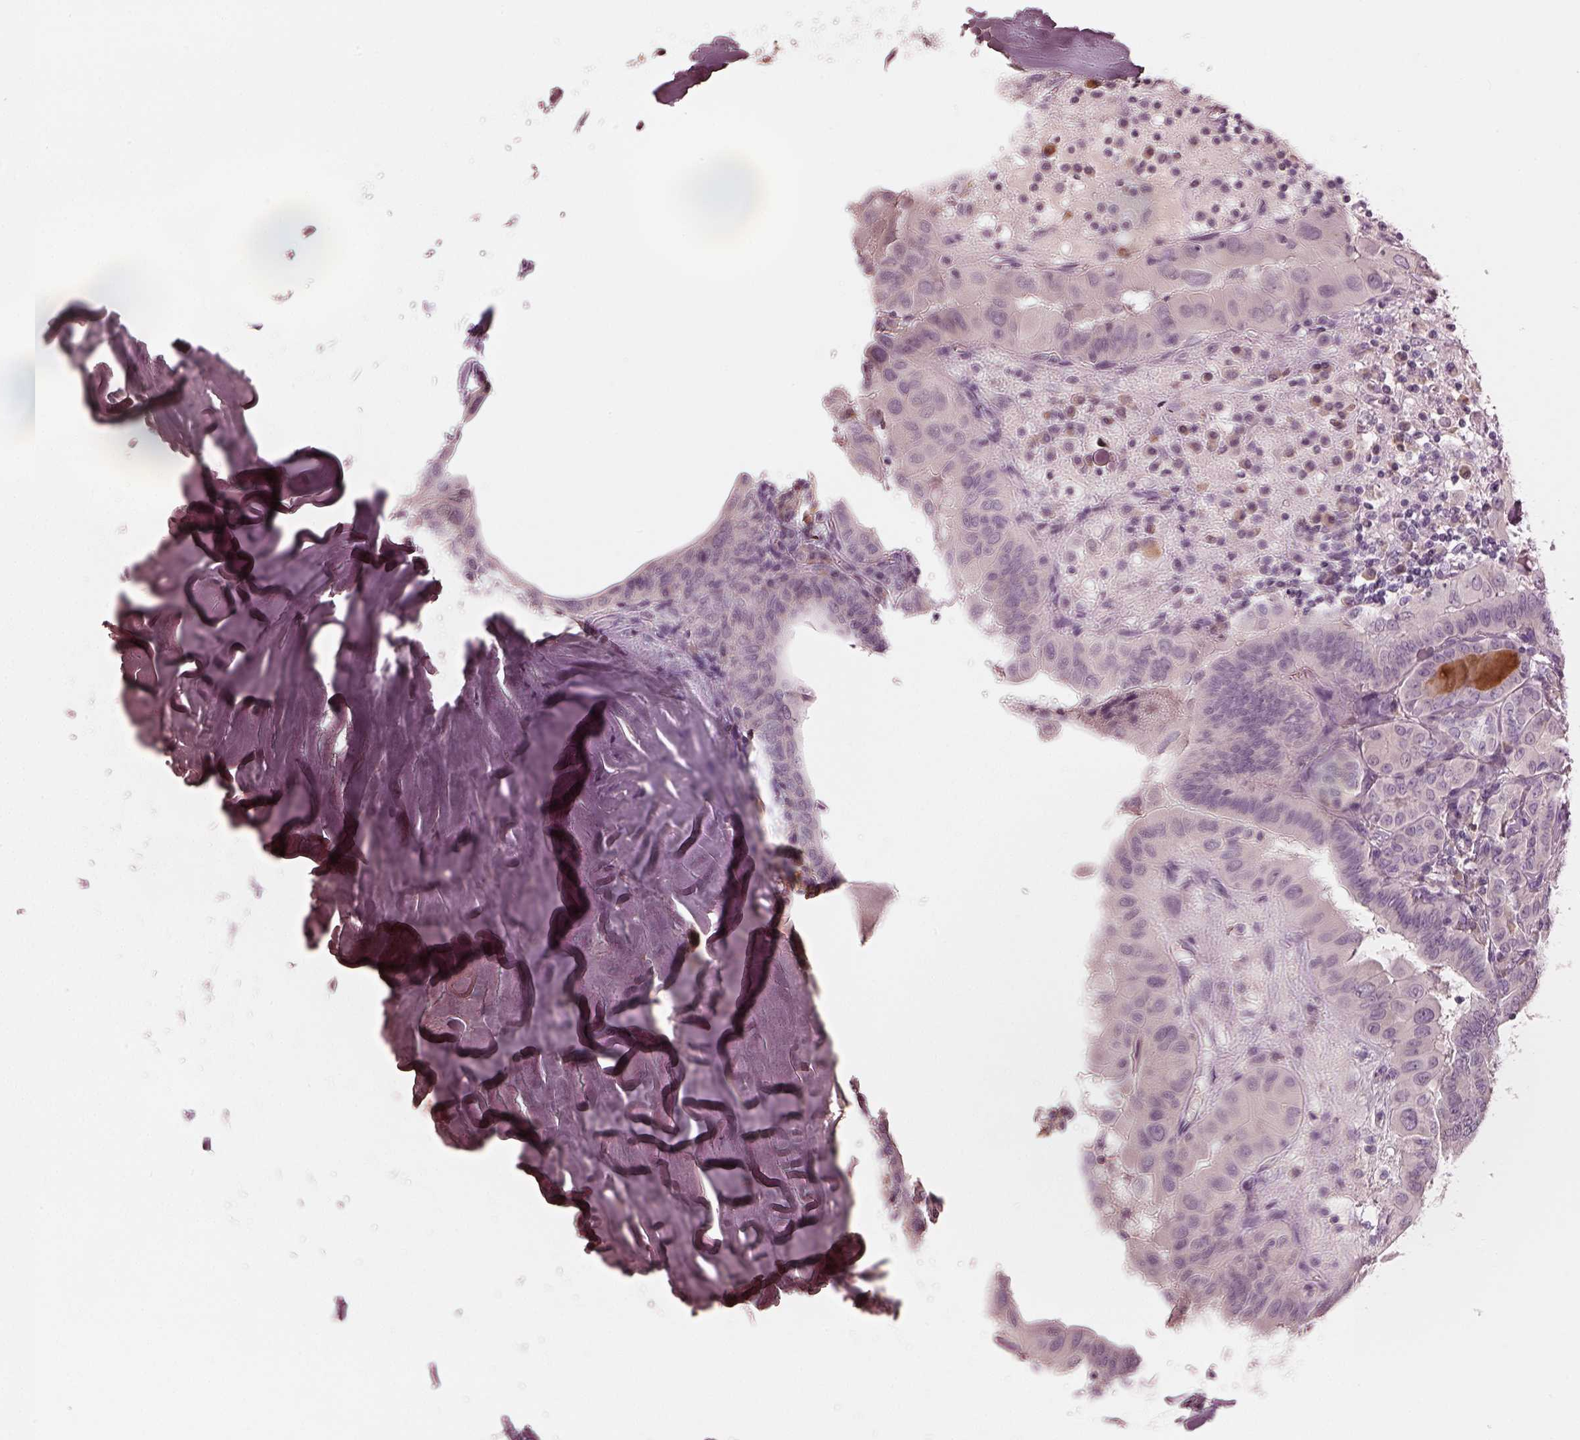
{"staining": {"intensity": "negative", "quantity": "none", "location": "none"}, "tissue": "thyroid cancer", "cell_type": "Tumor cells", "image_type": "cancer", "snomed": [{"axis": "morphology", "description": "Papillary adenocarcinoma, NOS"}, {"axis": "topography", "description": "Thyroid gland"}], "caption": "Thyroid cancer (papillary adenocarcinoma) was stained to show a protein in brown. There is no significant expression in tumor cells. (DAB IHC with hematoxylin counter stain).", "gene": "MIA", "patient": {"sex": "female", "age": 37}}